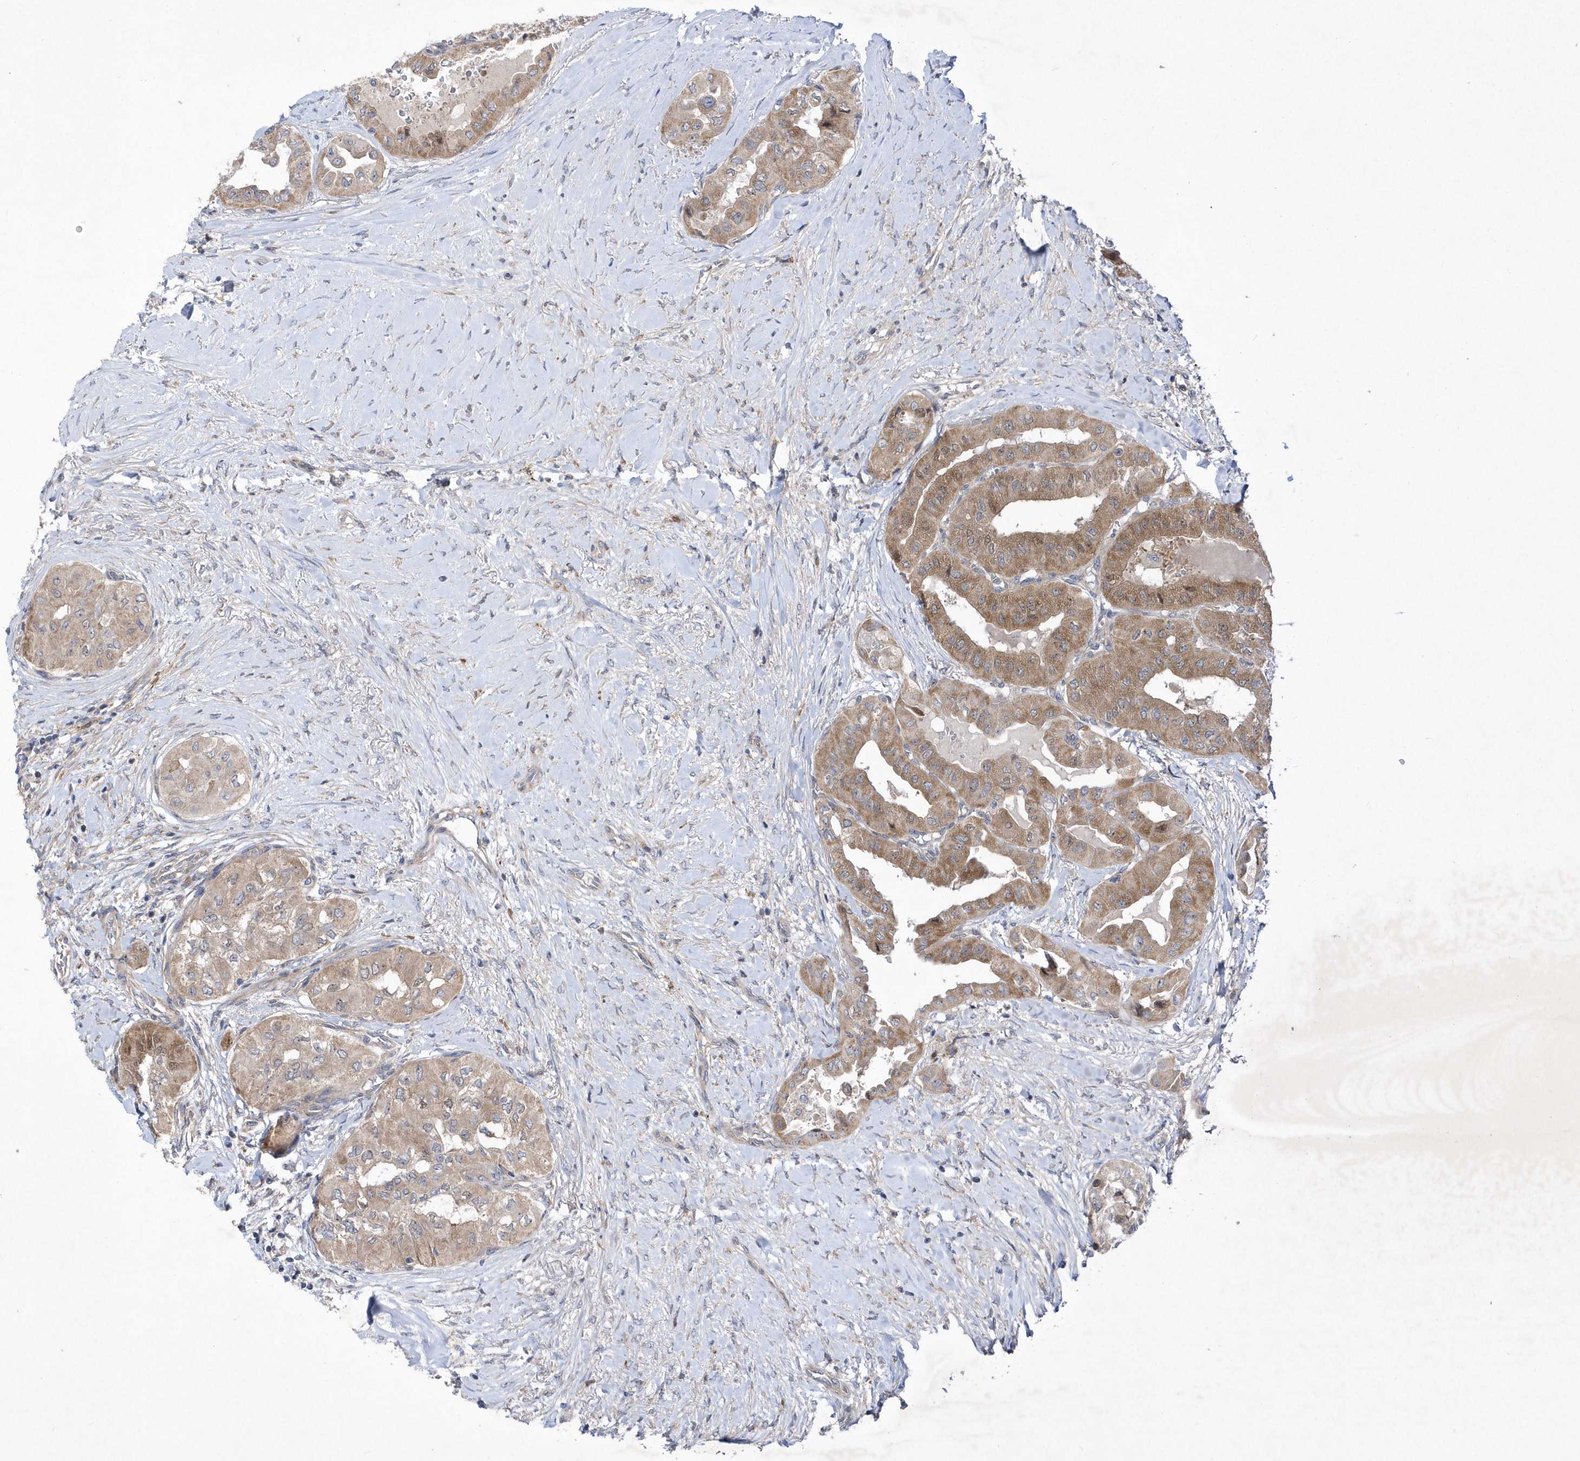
{"staining": {"intensity": "moderate", "quantity": ">75%", "location": "cytoplasmic/membranous"}, "tissue": "thyroid cancer", "cell_type": "Tumor cells", "image_type": "cancer", "snomed": [{"axis": "morphology", "description": "Papillary adenocarcinoma, NOS"}, {"axis": "topography", "description": "Thyroid gland"}], "caption": "A medium amount of moderate cytoplasmic/membranous positivity is present in approximately >75% of tumor cells in thyroid papillary adenocarcinoma tissue.", "gene": "LONRF2", "patient": {"sex": "female", "age": 59}}